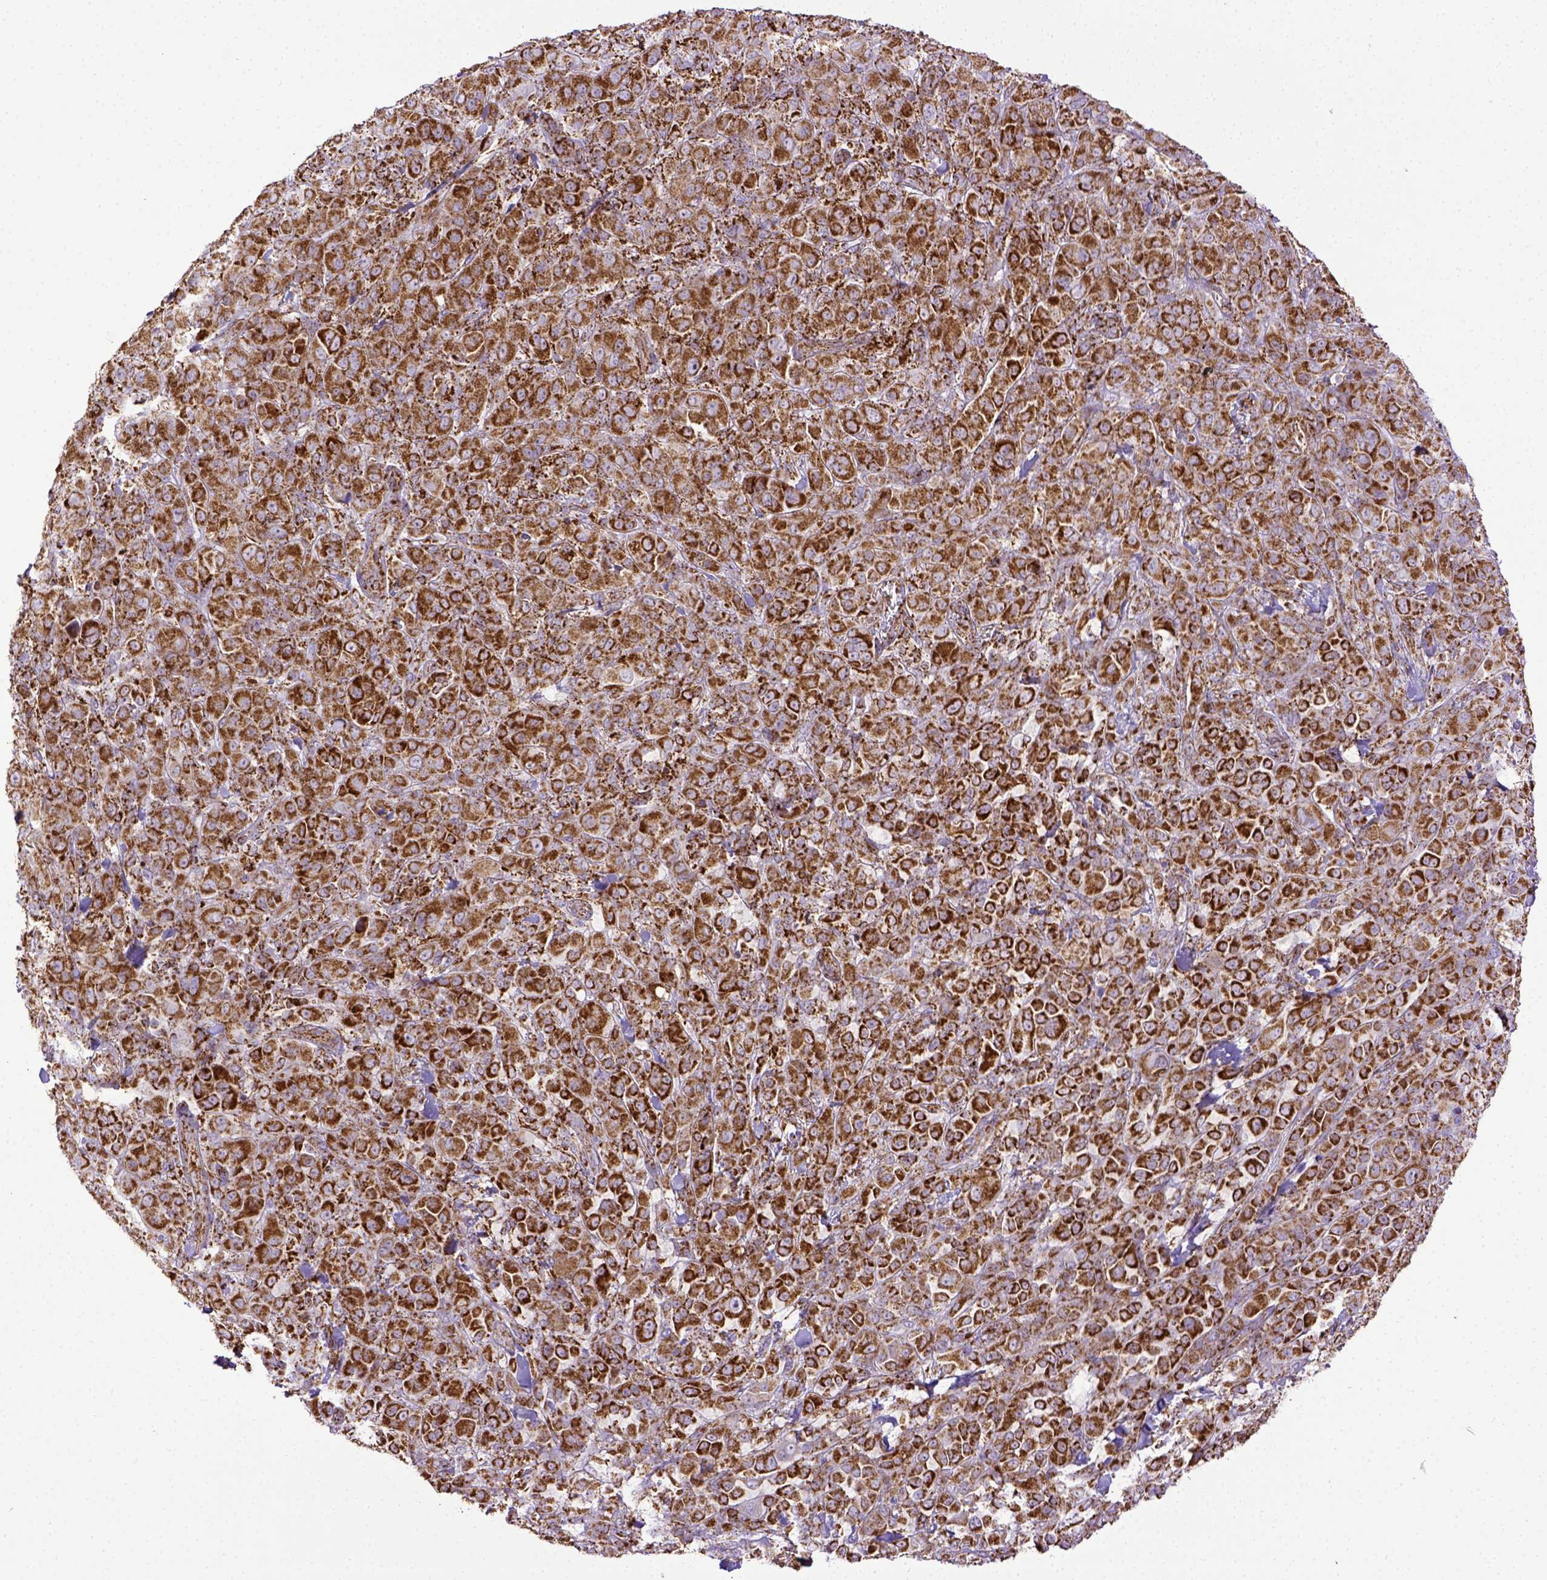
{"staining": {"intensity": "moderate", "quantity": ">75%", "location": "cytoplasmic/membranous"}, "tissue": "melanoma", "cell_type": "Tumor cells", "image_type": "cancer", "snomed": [{"axis": "morphology", "description": "Malignant melanoma, NOS"}, {"axis": "topography", "description": "Skin"}], "caption": "Protein expression by IHC exhibits moderate cytoplasmic/membranous staining in about >75% of tumor cells in melanoma.", "gene": "MT-CO1", "patient": {"sex": "female", "age": 87}}